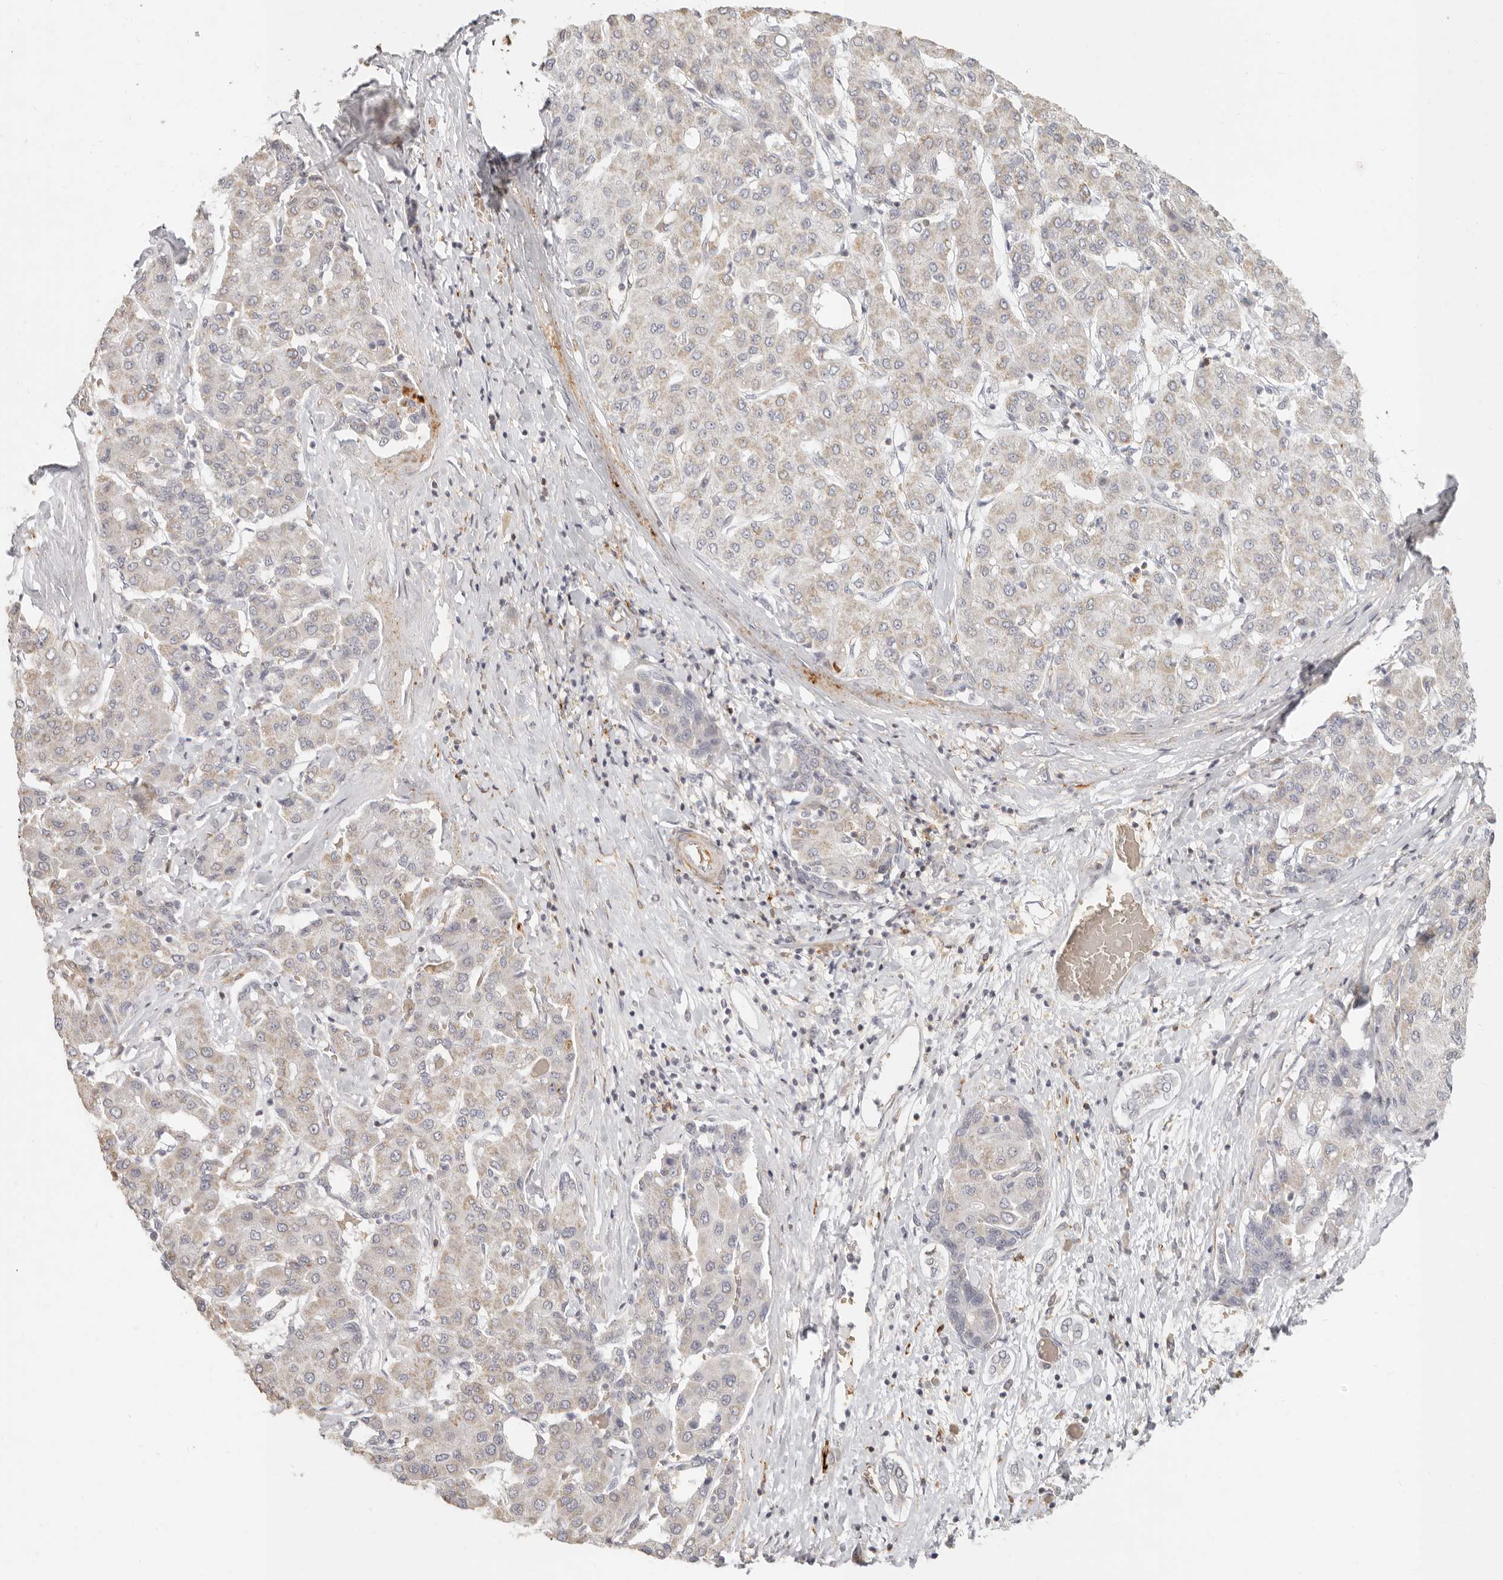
{"staining": {"intensity": "weak", "quantity": "25%-75%", "location": "cytoplasmic/membranous"}, "tissue": "liver cancer", "cell_type": "Tumor cells", "image_type": "cancer", "snomed": [{"axis": "morphology", "description": "Carcinoma, Hepatocellular, NOS"}, {"axis": "topography", "description": "Liver"}], "caption": "IHC staining of liver hepatocellular carcinoma, which reveals low levels of weak cytoplasmic/membranous positivity in approximately 25%-75% of tumor cells indicating weak cytoplasmic/membranous protein expression. The staining was performed using DAB (3,3'-diaminobenzidine) (brown) for protein detection and nuclei were counterstained in hematoxylin (blue).", "gene": "NIBAN1", "patient": {"sex": "male", "age": 65}}